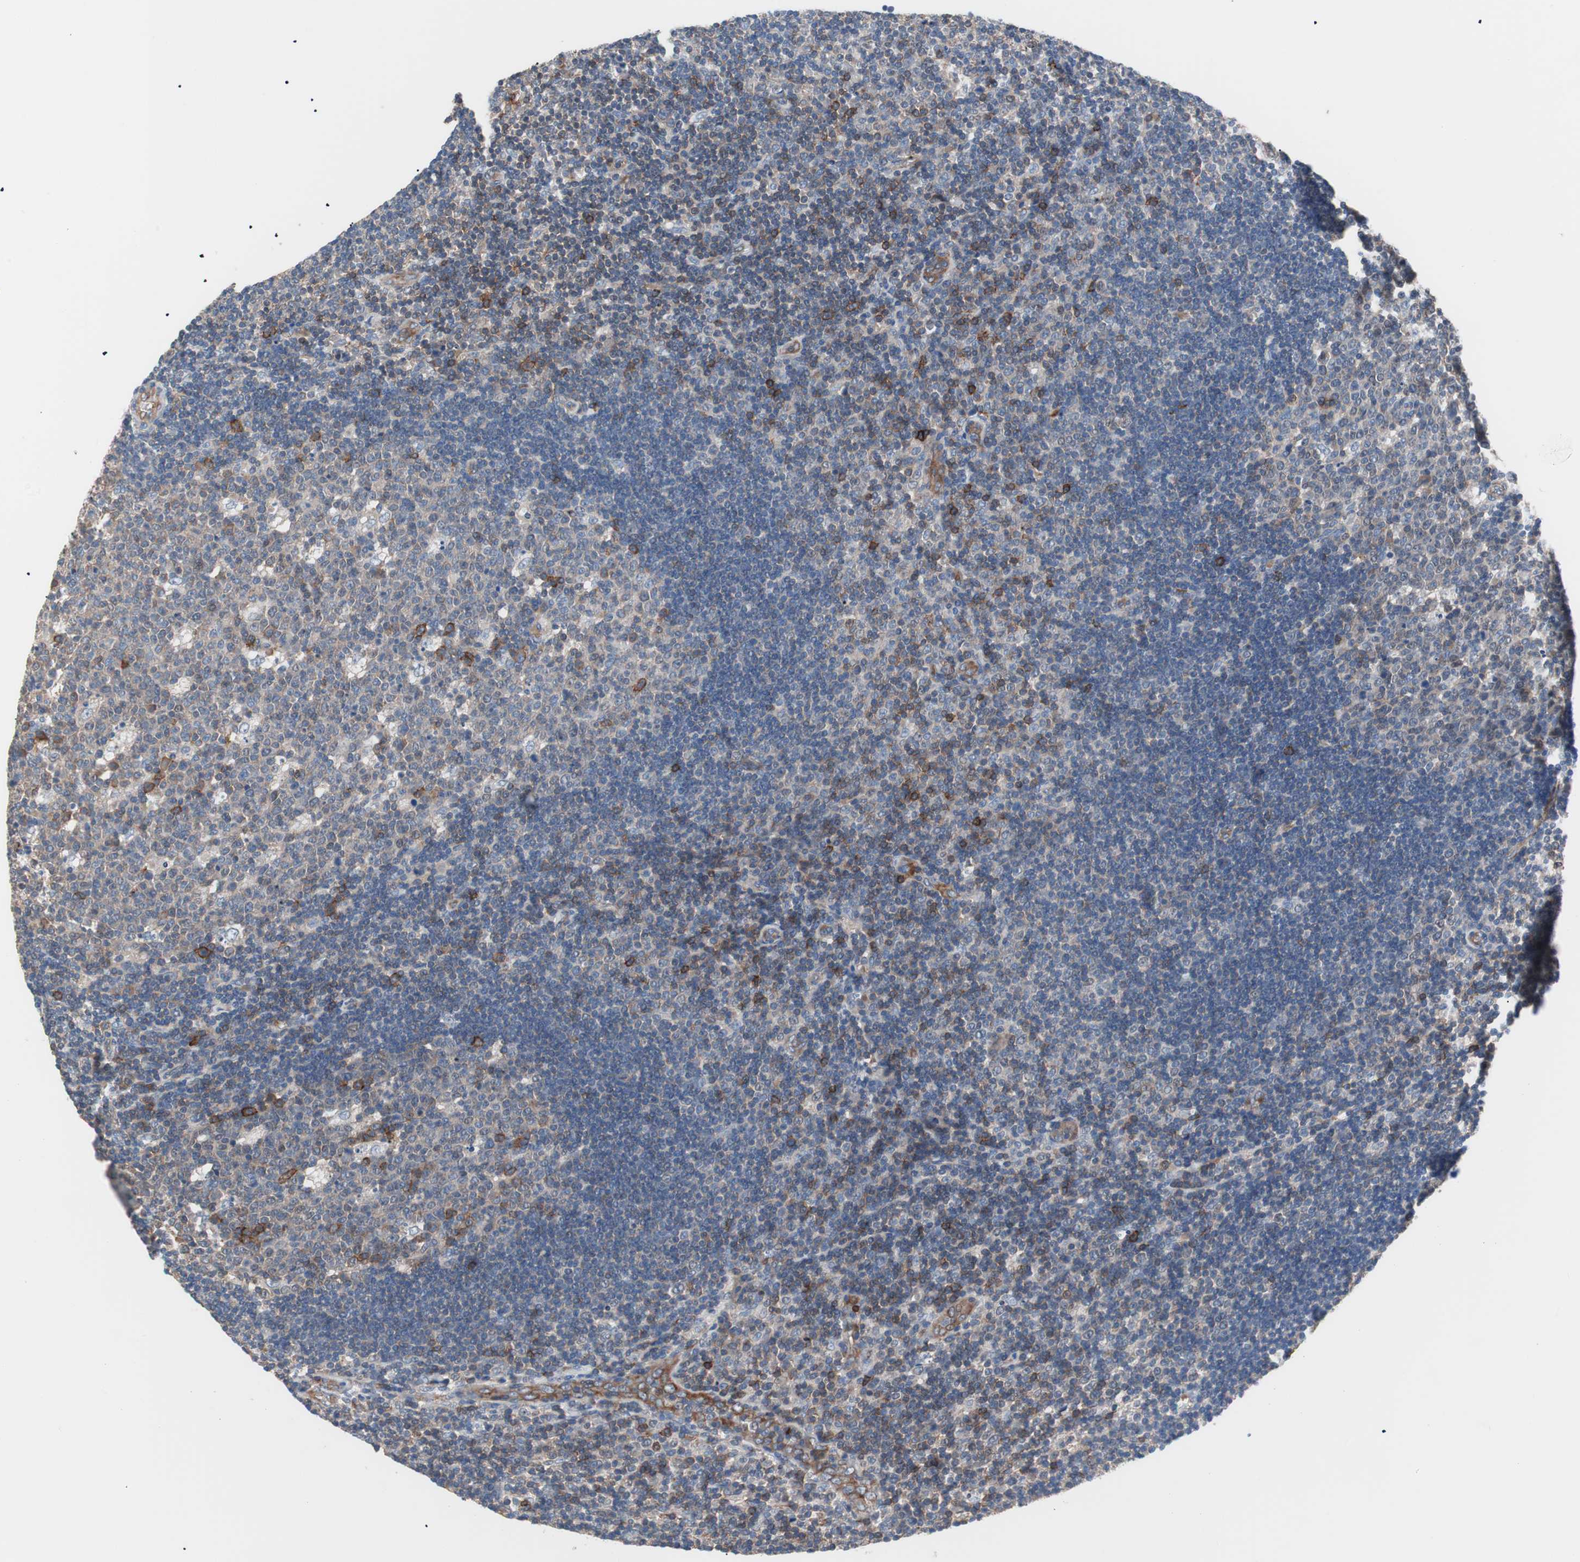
{"staining": {"intensity": "strong", "quantity": "<25%", "location": "cytoplasmic/membranous"}, "tissue": "lymph node", "cell_type": "Germinal center cells", "image_type": "normal", "snomed": [{"axis": "morphology", "description": "Normal tissue, NOS"}, {"axis": "topography", "description": "Lymph node"}, {"axis": "topography", "description": "Salivary gland"}], "caption": "Immunohistochemical staining of normal human lymph node shows <25% levels of strong cytoplasmic/membranous protein positivity in approximately <25% of germinal center cells. The staining is performed using DAB brown chromogen to label protein expression. The nuclei are counter-stained blue using hematoxylin.", "gene": "GPR160", "patient": {"sex": "male", "age": 8}}